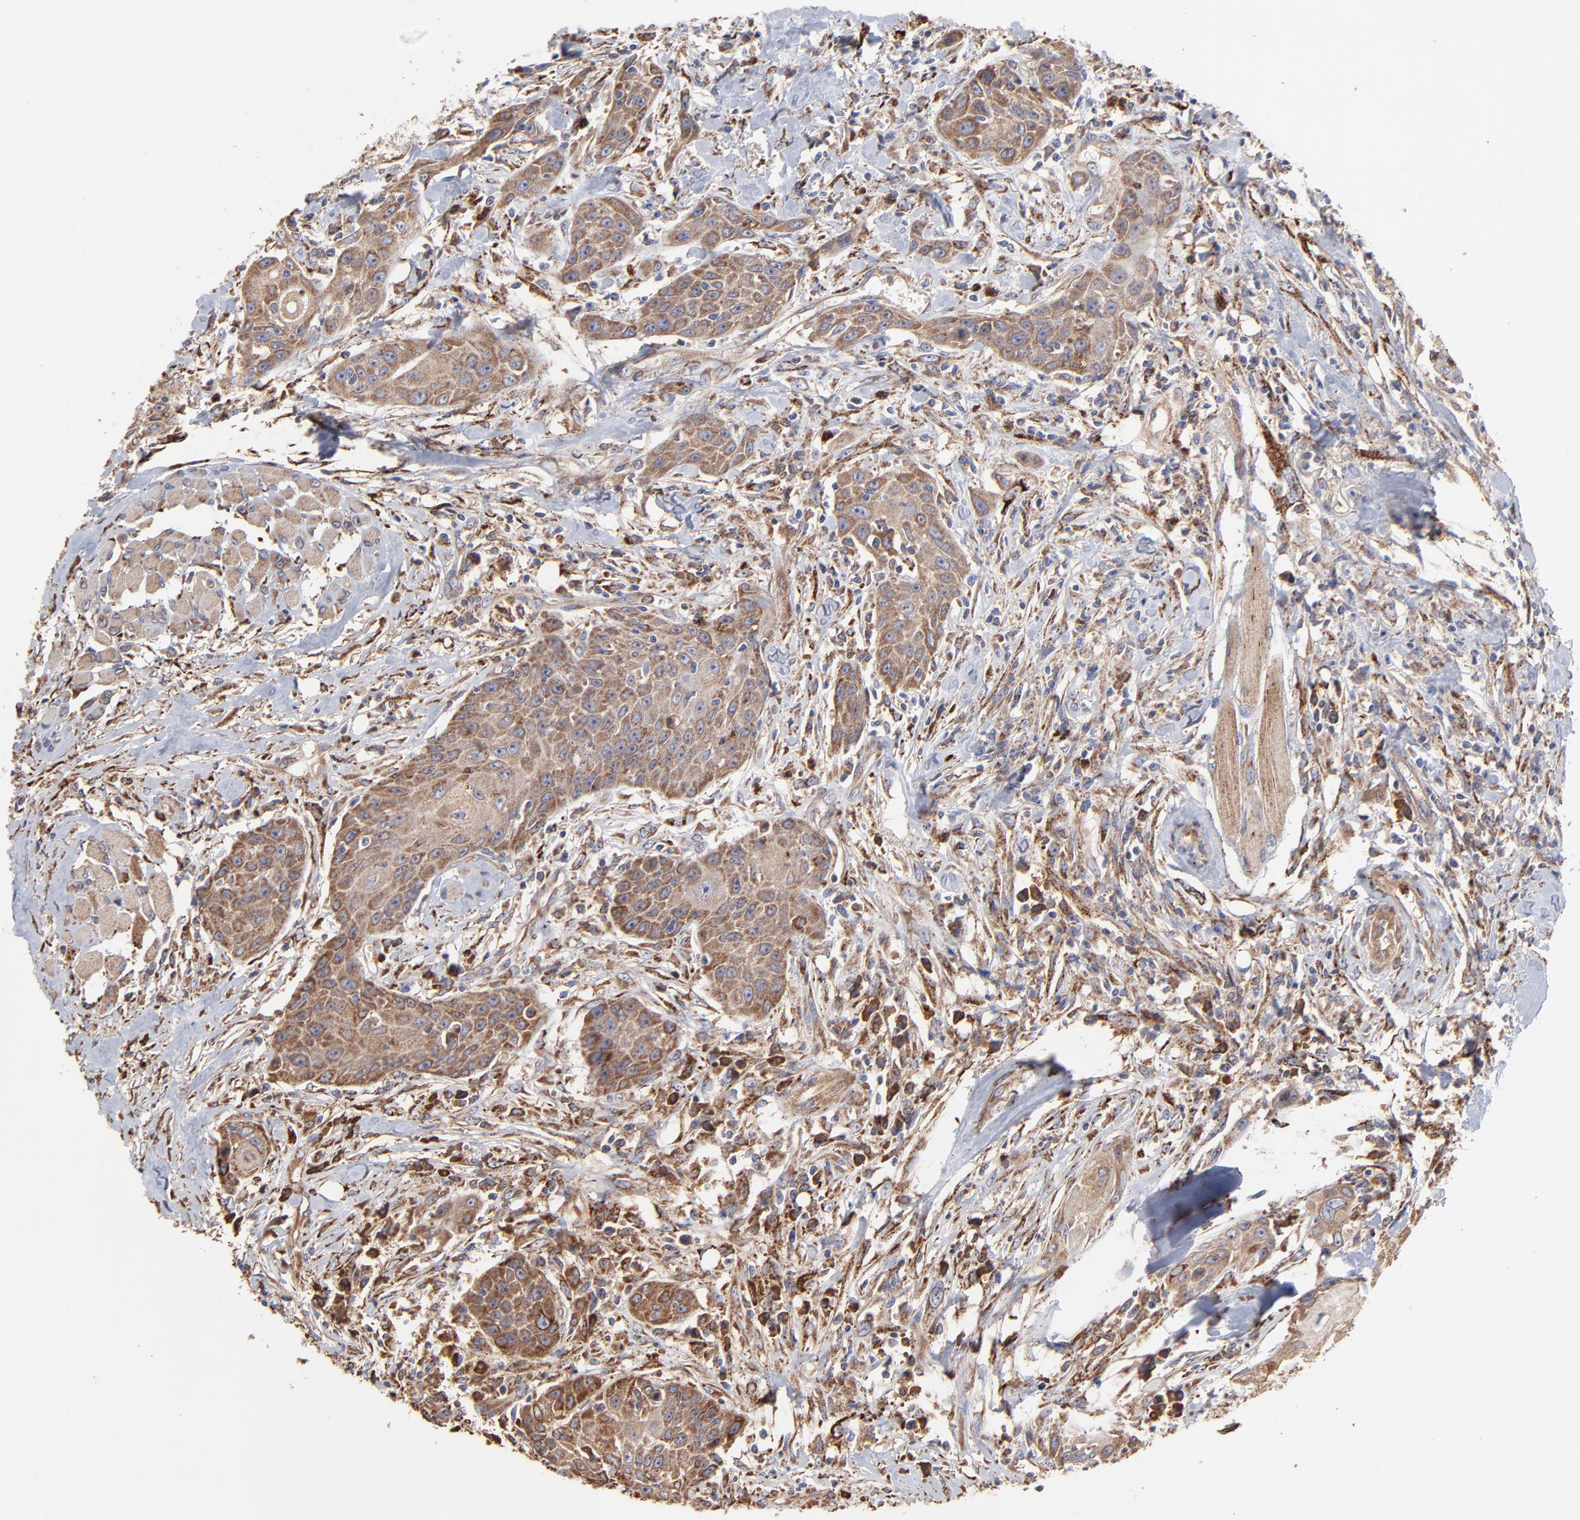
{"staining": {"intensity": "moderate", "quantity": ">75%", "location": "cytoplasmic/membranous"}, "tissue": "head and neck cancer", "cell_type": "Tumor cells", "image_type": "cancer", "snomed": [{"axis": "morphology", "description": "Squamous cell carcinoma, NOS"}, {"axis": "topography", "description": "Oral tissue"}, {"axis": "topography", "description": "Head-Neck"}], "caption": "Protein staining of head and neck cancer tissue shows moderate cytoplasmic/membranous positivity in approximately >75% of tumor cells.", "gene": "PFKM", "patient": {"sex": "female", "age": 82}}